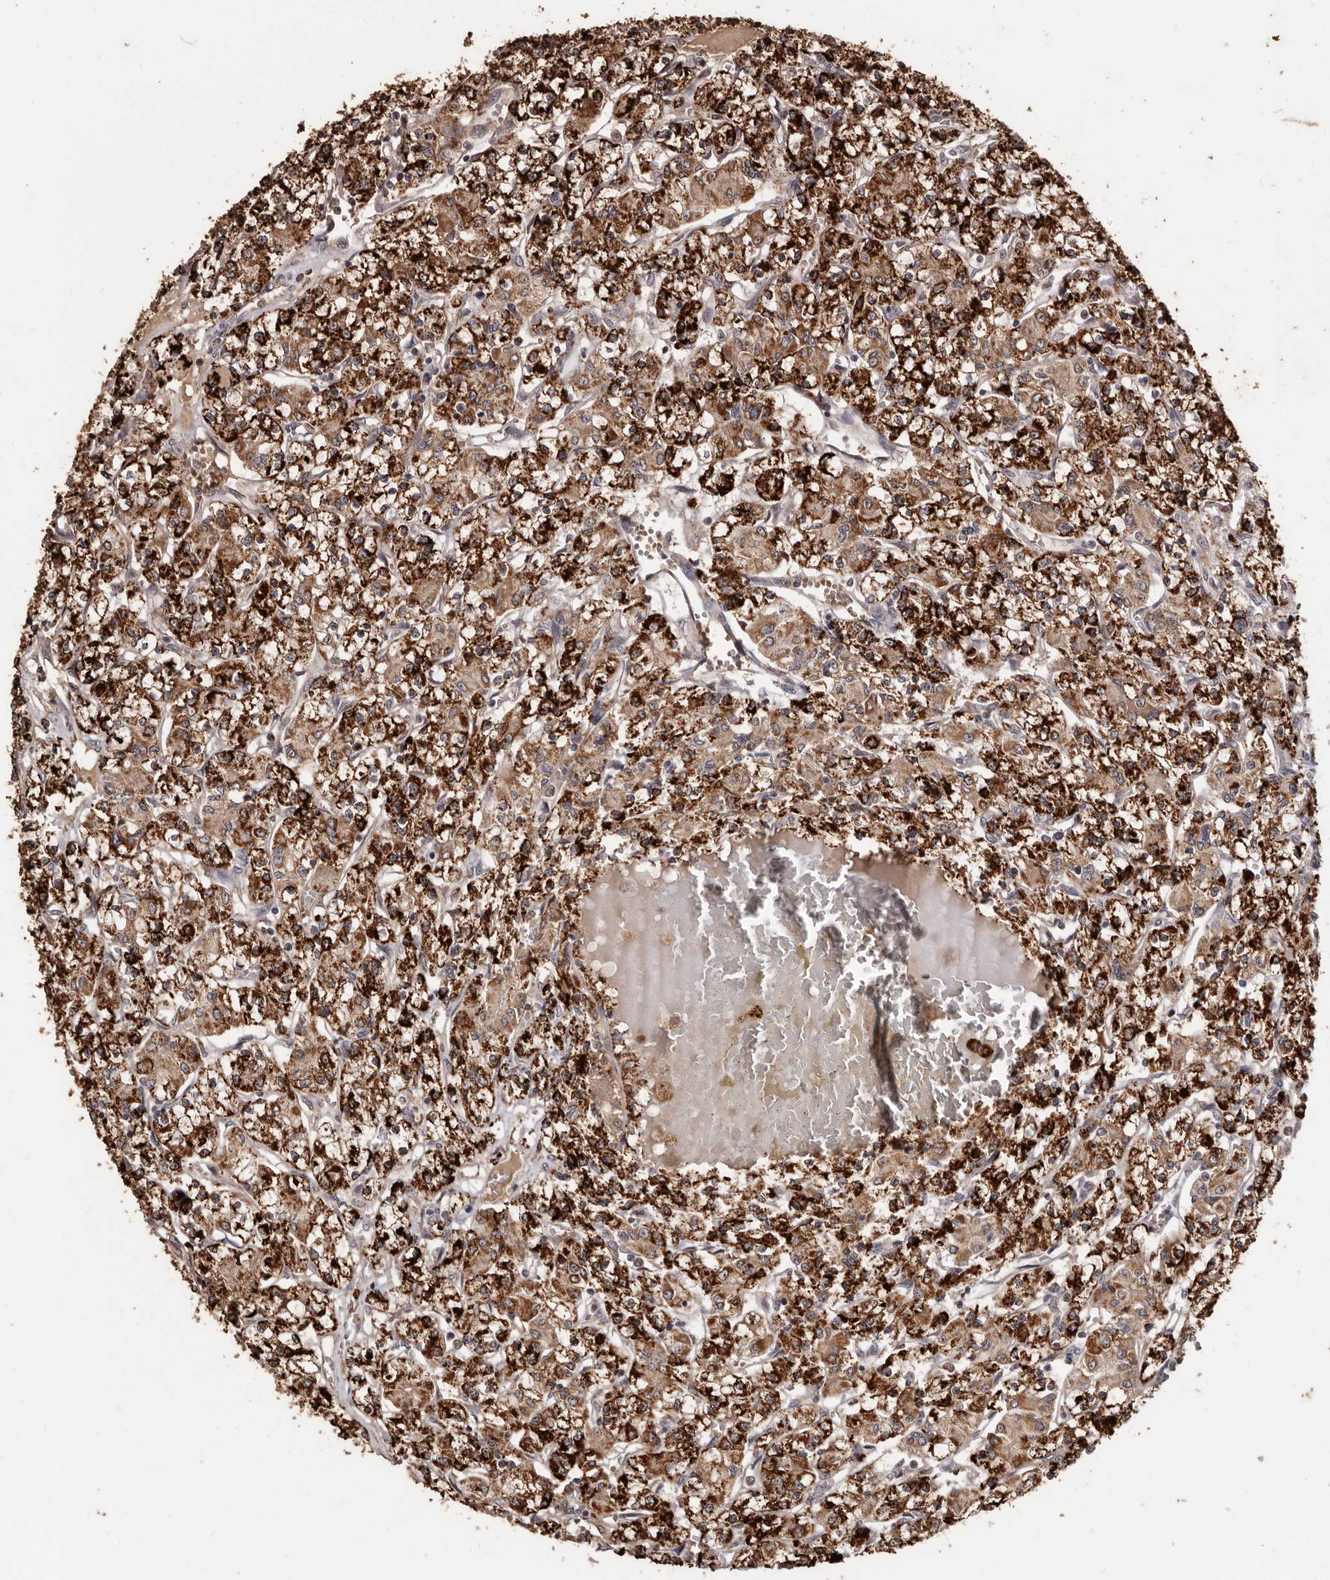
{"staining": {"intensity": "strong", "quantity": ">75%", "location": "cytoplasmic/membranous"}, "tissue": "renal cancer", "cell_type": "Tumor cells", "image_type": "cancer", "snomed": [{"axis": "morphology", "description": "Adenocarcinoma, NOS"}, {"axis": "topography", "description": "Kidney"}], "caption": "Immunohistochemical staining of human renal cancer displays high levels of strong cytoplasmic/membranous protein positivity in about >75% of tumor cells.", "gene": "AKAP7", "patient": {"sex": "female", "age": 59}}